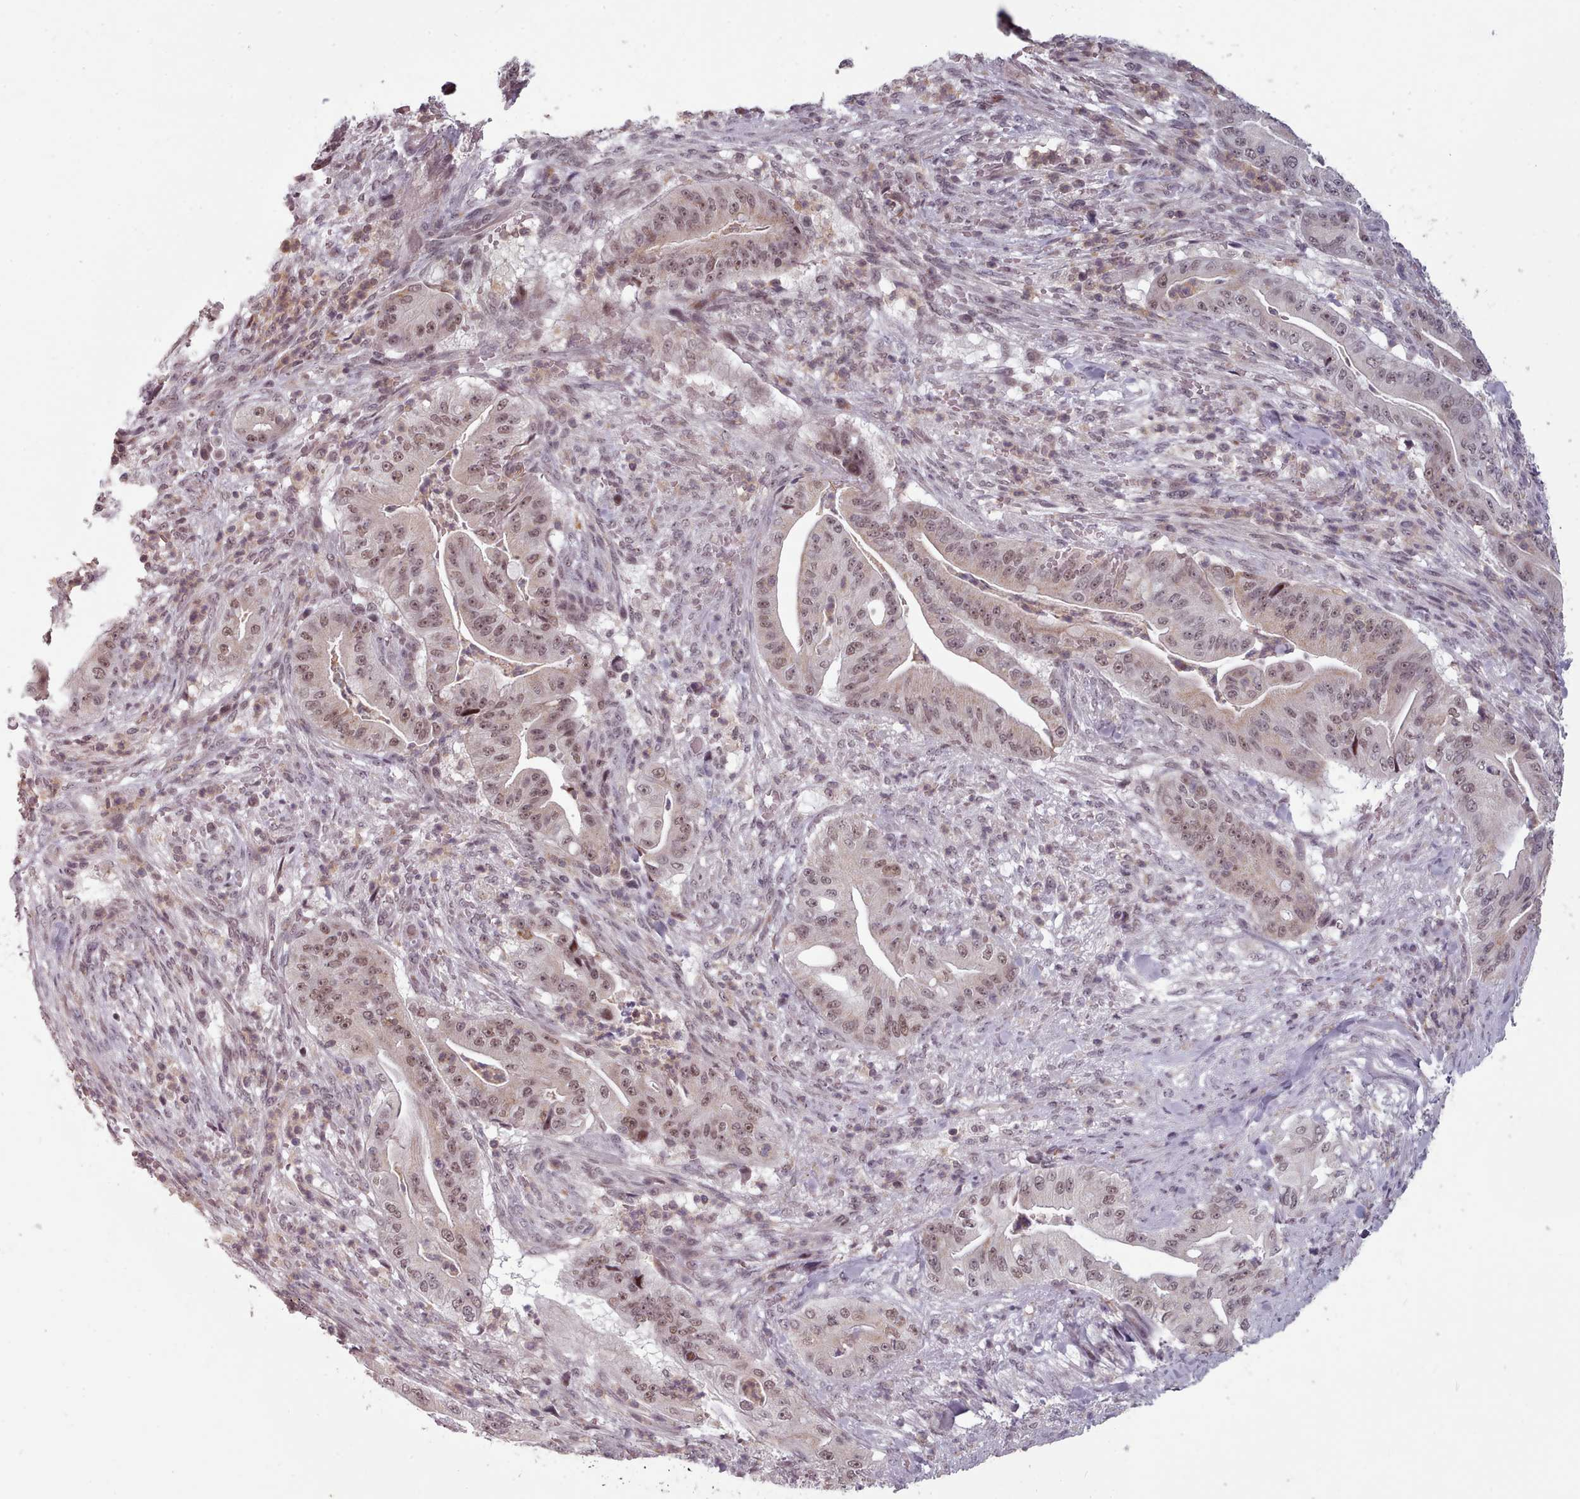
{"staining": {"intensity": "weak", "quantity": ">75%", "location": "nuclear"}, "tissue": "pancreatic cancer", "cell_type": "Tumor cells", "image_type": "cancer", "snomed": [{"axis": "morphology", "description": "Adenocarcinoma, NOS"}, {"axis": "topography", "description": "Pancreas"}], "caption": "This photomicrograph exhibits pancreatic cancer stained with immunohistochemistry (IHC) to label a protein in brown. The nuclear of tumor cells show weak positivity for the protein. Nuclei are counter-stained blue.", "gene": "SRSF9", "patient": {"sex": "male", "age": 71}}